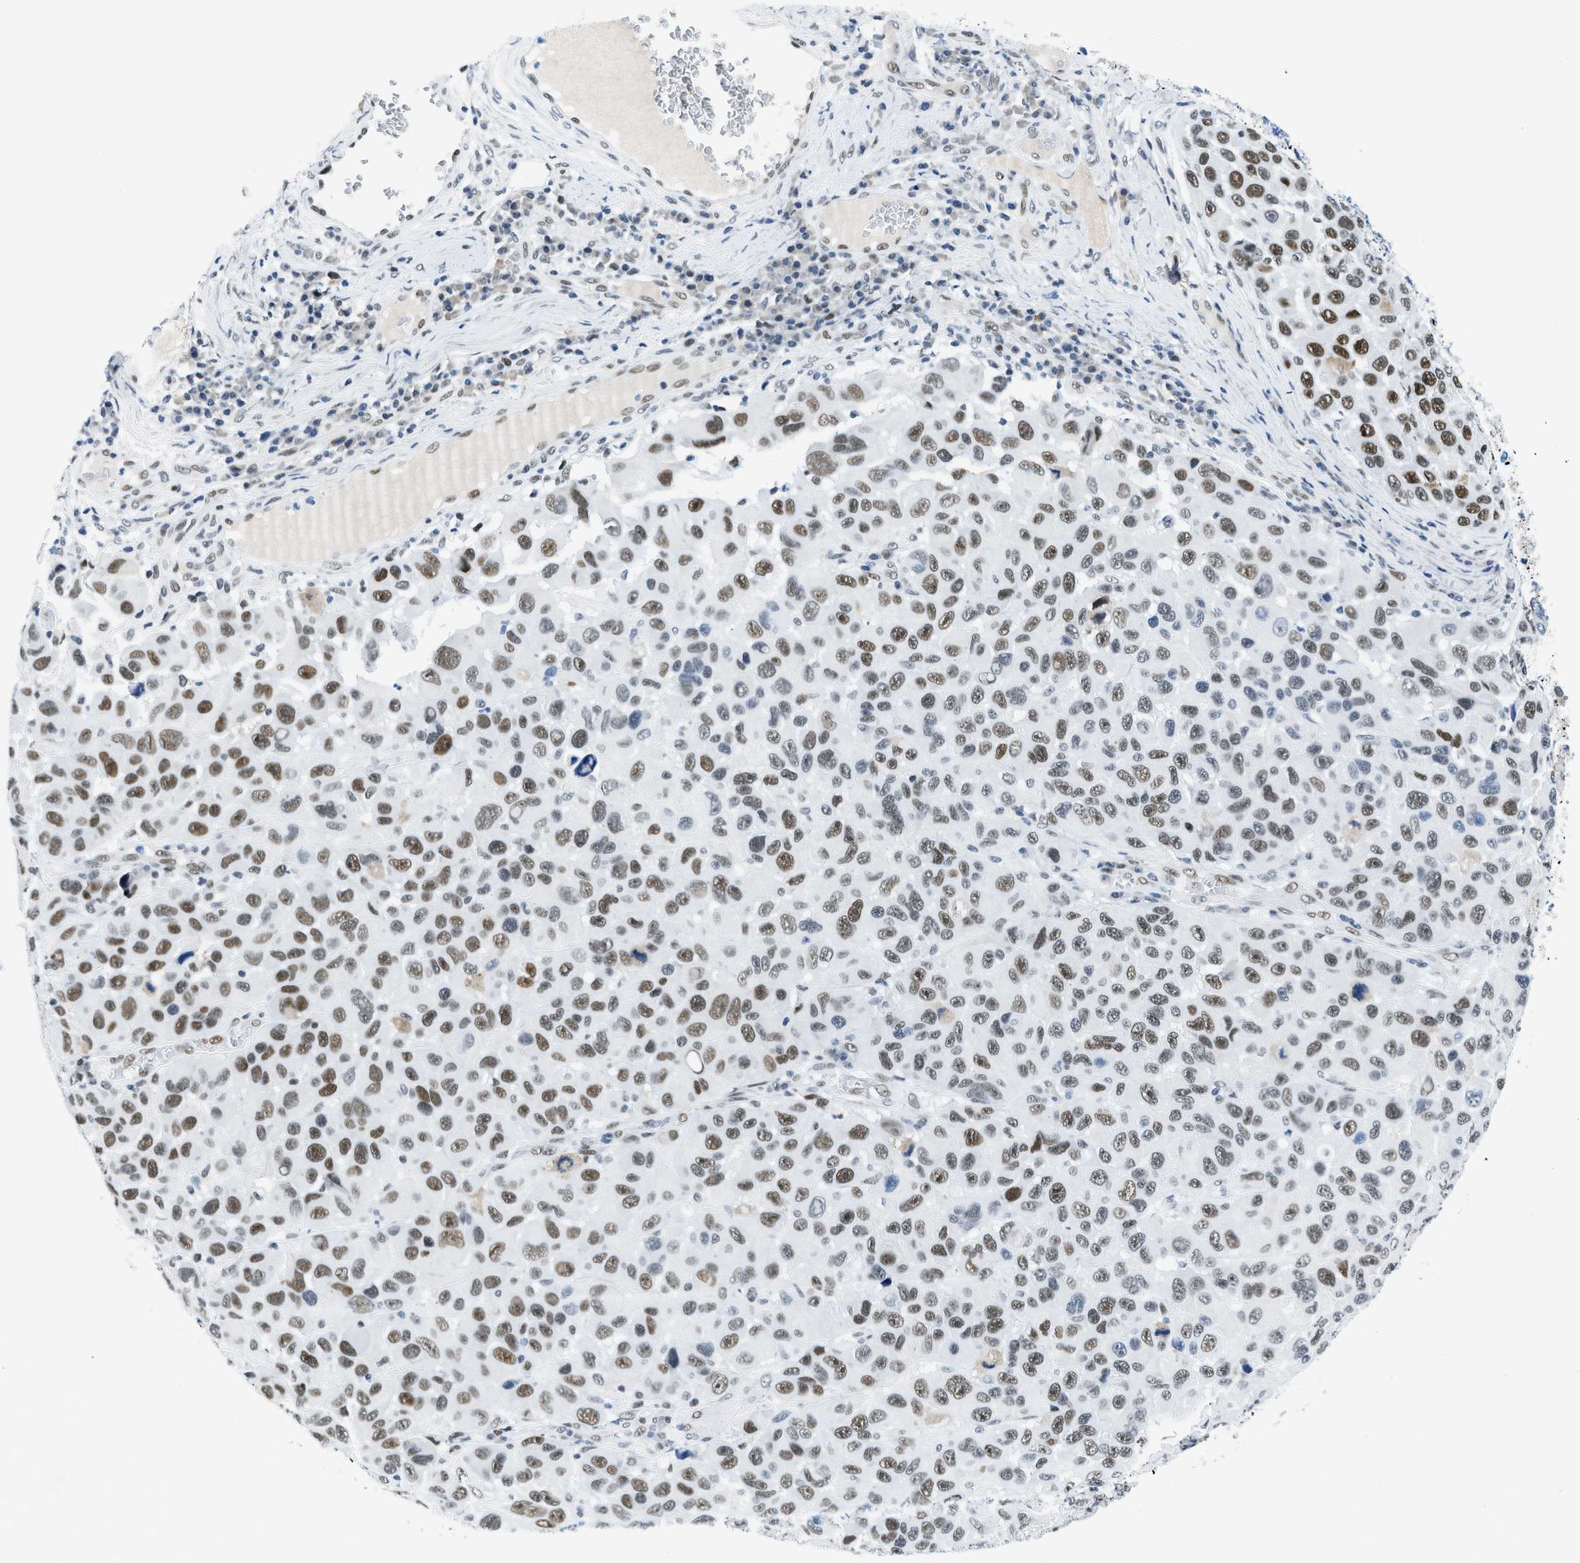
{"staining": {"intensity": "strong", "quantity": "25%-75%", "location": "nuclear"}, "tissue": "melanoma", "cell_type": "Tumor cells", "image_type": "cancer", "snomed": [{"axis": "morphology", "description": "Malignant melanoma, NOS"}, {"axis": "topography", "description": "Skin"}], "caption": "Human malignant melanoma stained with a brown dye displays strong nuclear positive staining in approximately 25%-75% of tumor cells.", "gene": "SMARCAD1", "patient": {"sex": "male", "age": 53}}